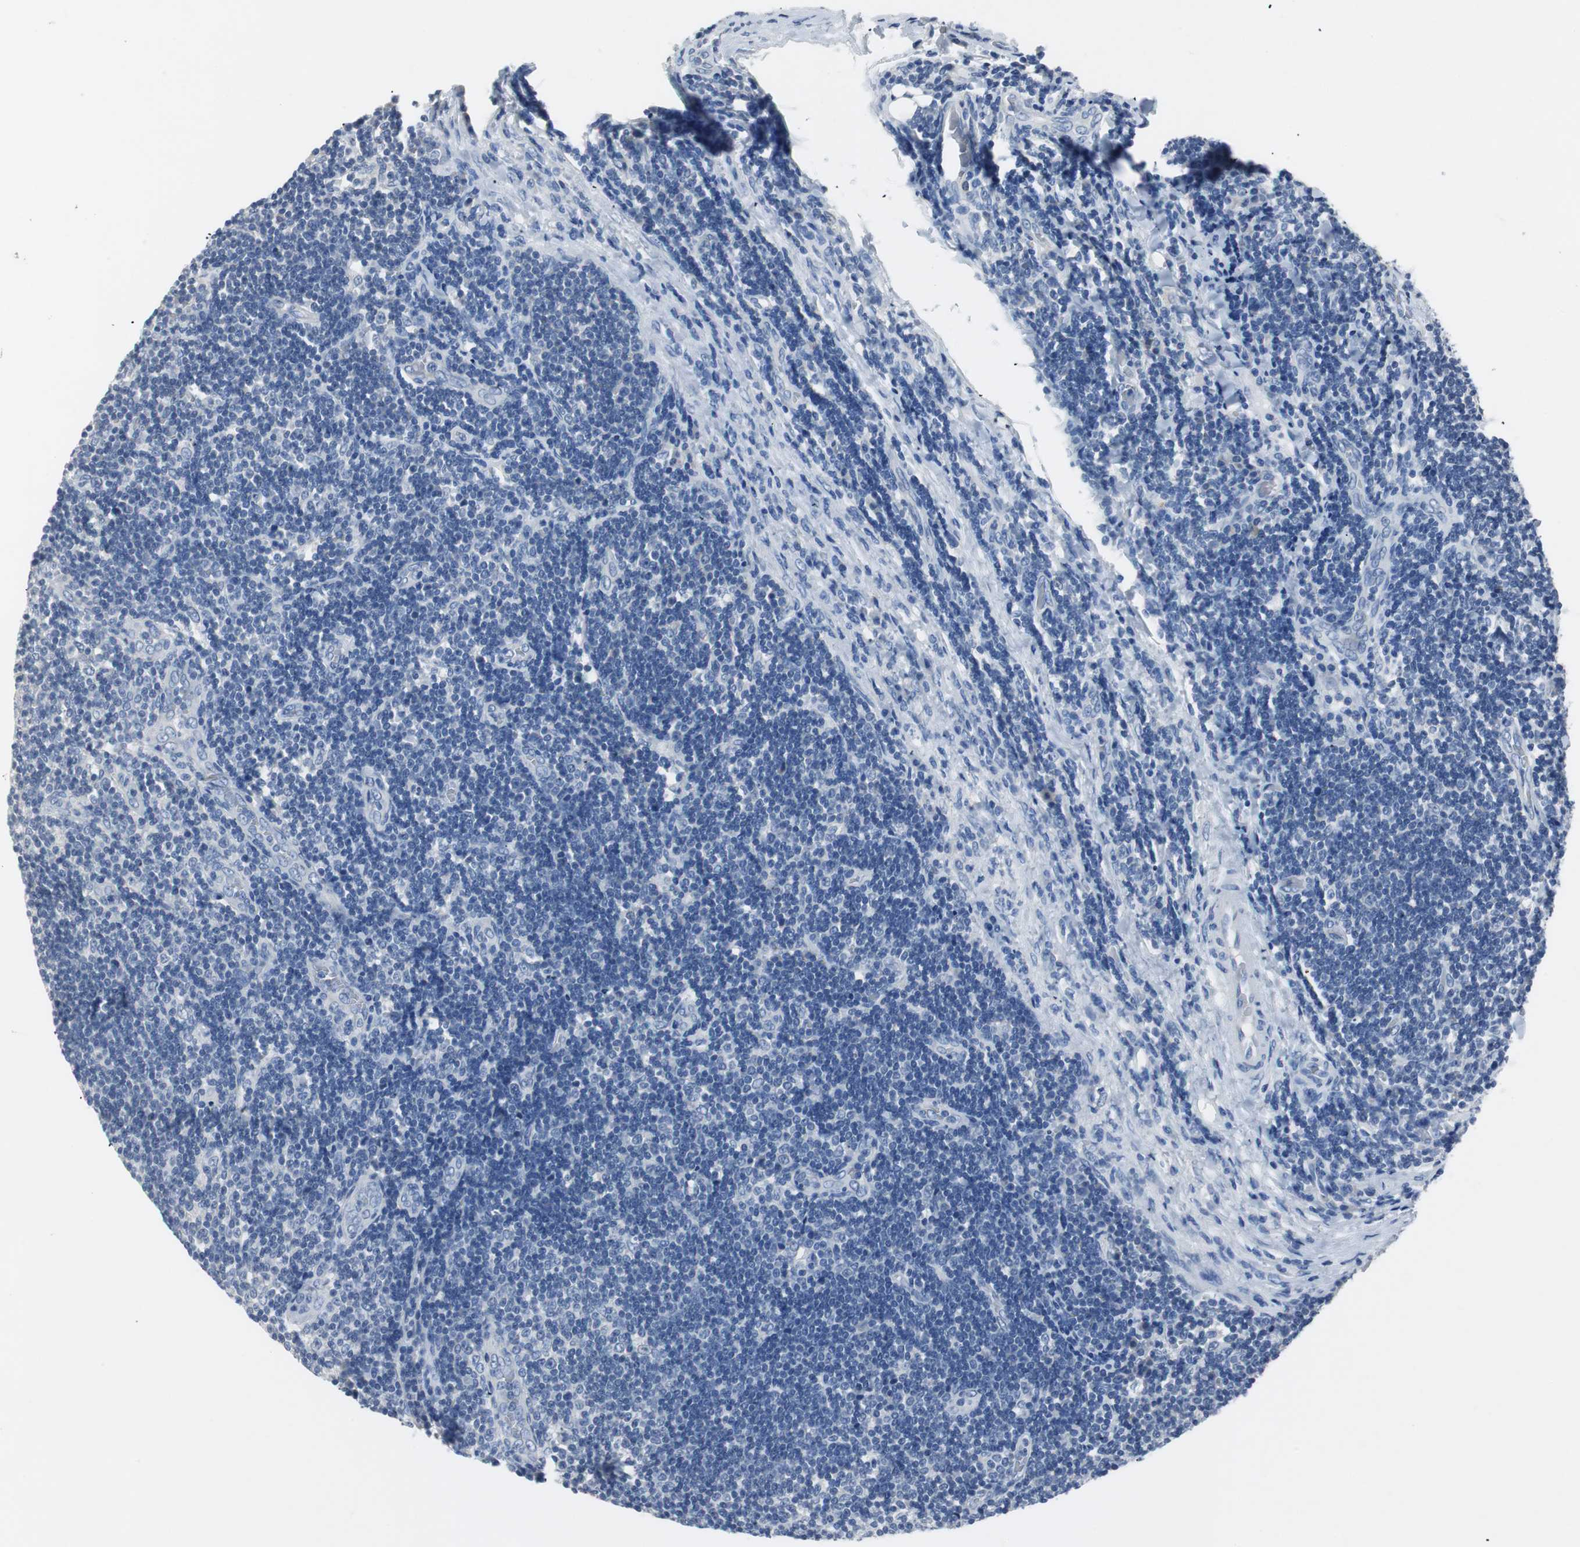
{"staining": {"intensity": "negative", "quantity": "none", "location": "none"}, "tissue": "lymph node", "cell_type": "Germinal center cells", "image_type": "normal", "snomed": [{"axis": "morphology", "description": "Normal tissue, NOS"}, {"axis": "topography", "description": "Lymph node"}, {"axis": "topography", "description": "Salivary gland"}], "caption": "This is a histopathology image of immunohistochemistry (IHC) staining of unremarkable lymph node, which shows no staining in germinal center cells.", "gene": "LRP2", "patient": {"sex": "male", "age": 8}}